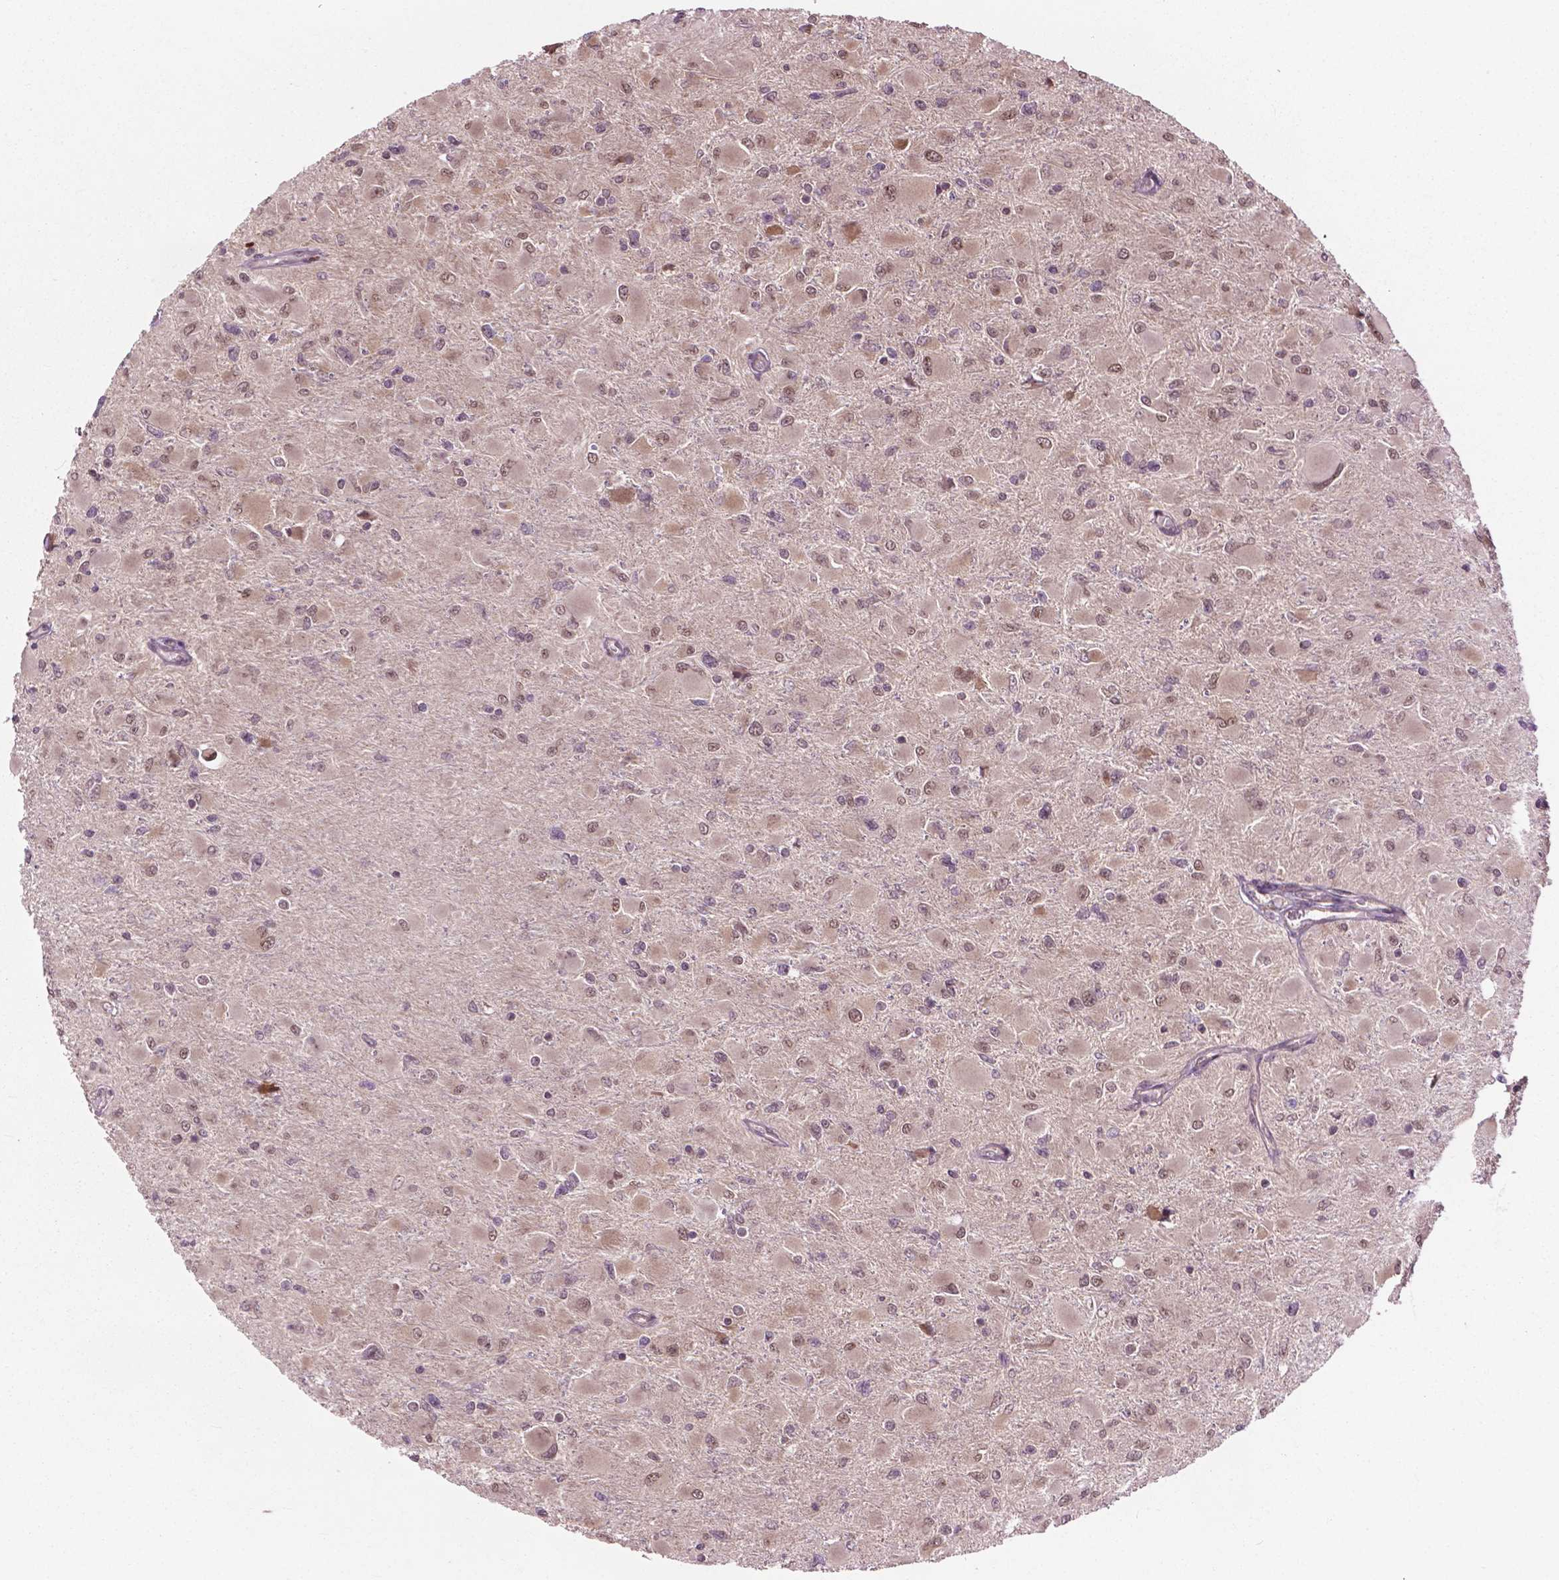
{"staining": {"intensity": "moderate", "quantity": "<25%", "location": "nuclear"}, "tissue": "glioma", "cell_type": "Tumor cells", "image_type": "cancer", "snomed": [{"axis": "morphology", "description": "Glioma, malignant, High grade"}, {"axis": "topography", "description": "Cerebral cortex"}], "caption": "Protein staining of glioma tissue displays moderate nuclear staining in approximately <25% of tumor cells. The protein of interest is stained brown, and the nuclei are stained in blue (DAB (3,3'-diaminobenzidine) IHC with brightfield microscopy, high magnification).", "gene": "PPP1CB", "patient": {"sex": "female", "age": 36}}